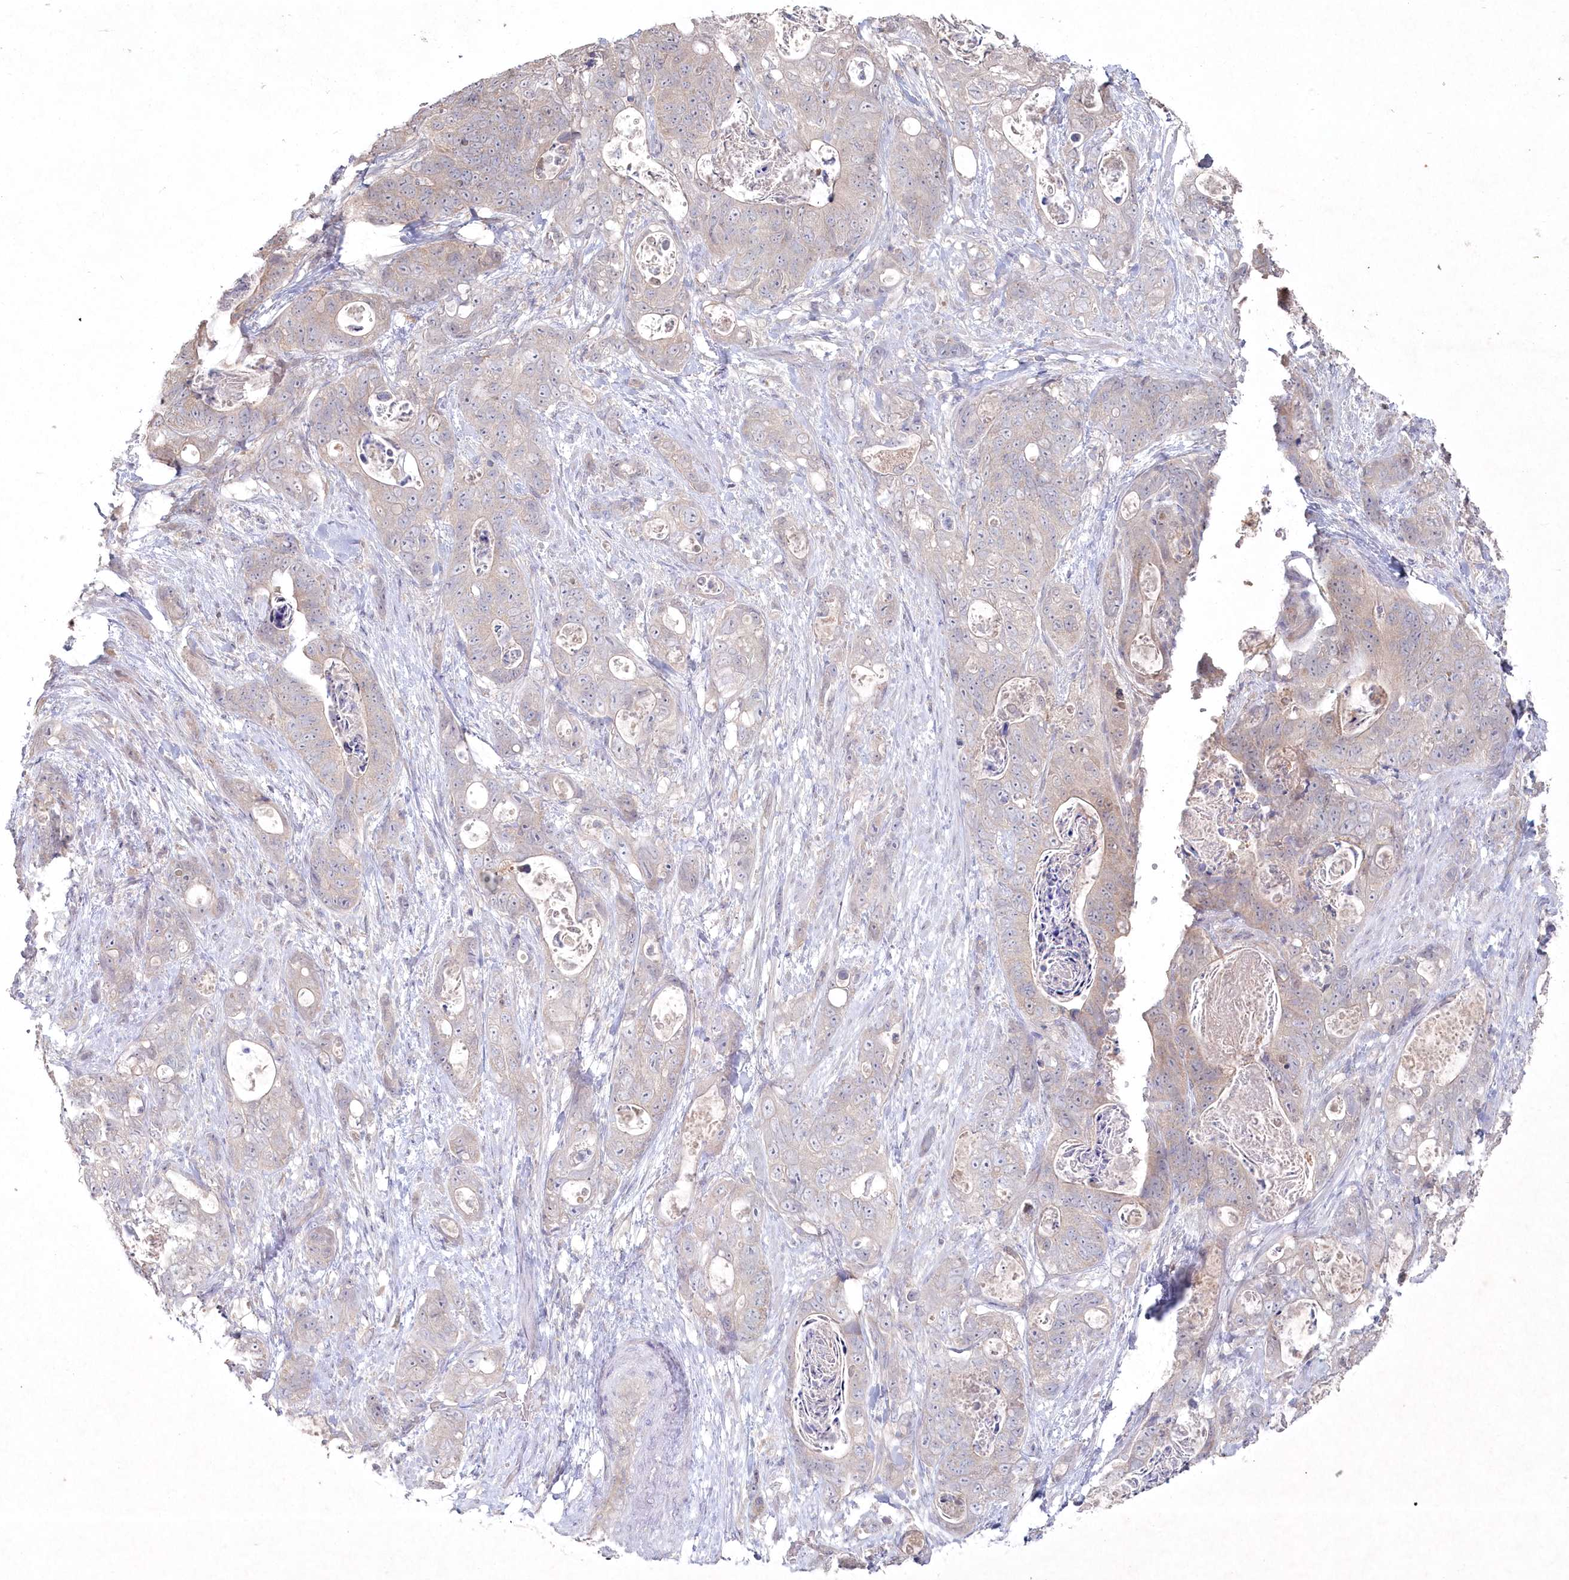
{"staining": {"intensity": "negative", "quantity": "none", "location": "none"}, "tissue": "stomach cancer", "cell_type": "Tumor cells", "image_type": "cancer", "snomed": [{"axis": "morphology", "description": "Normal tissue, NOS"}, {"axis": "morphology", "description": "Adenocarcinoma, NOS"}, {"axis": "topography", "description": "Stomach"}], "caption": "This is an immunohistochemistry (IHC) histopathology image of stomach cancer (adenocarcinoma). There is no staining in tumor cells.", "gene": "TGFBRAP1", "patient": {"sex": "female", "age": 89}}